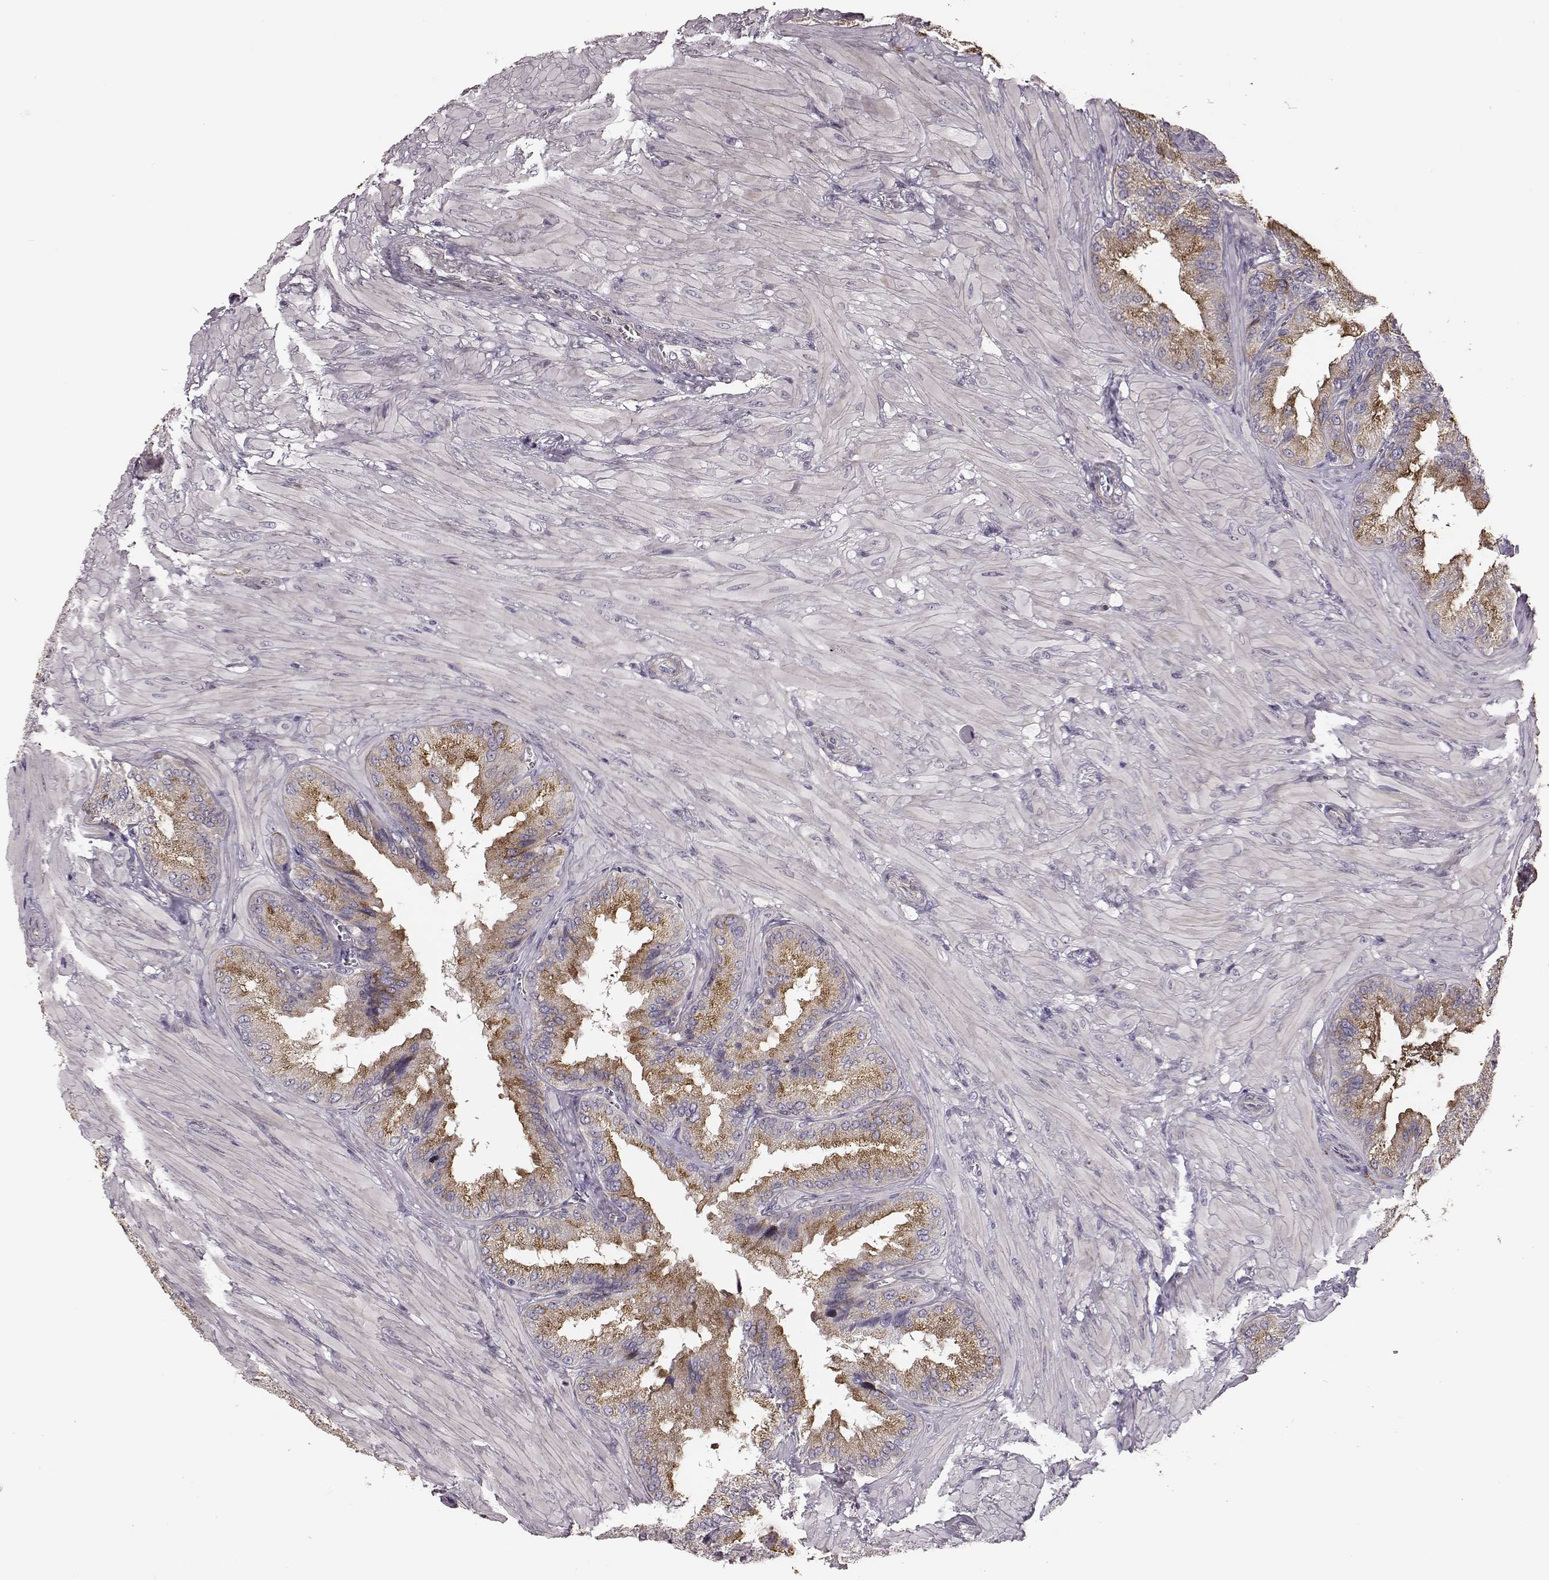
{"staining": {"intensity": "weak", "quantity": "25%-75%", "location": "cytoplasmic/membranous"}, "tissue": "seminal vesicle", "cell_type": "Glandular cells", "image_type": "normal", "snomed": [{"axis": "morphology", "description": "Normal tissue, NOS"}, {"axis": "topography", "description": "Seminal veicle"}], "caption": "An immunohistochemistry (IHC) histopathology image of normal tissue is shown. Protein staining in brown labels weak cytoplasmic/membranous positivity in seminal vesicle within glandular cells.", "gene": "GPR50", "patient": {"sex": "male", "age": 37}}